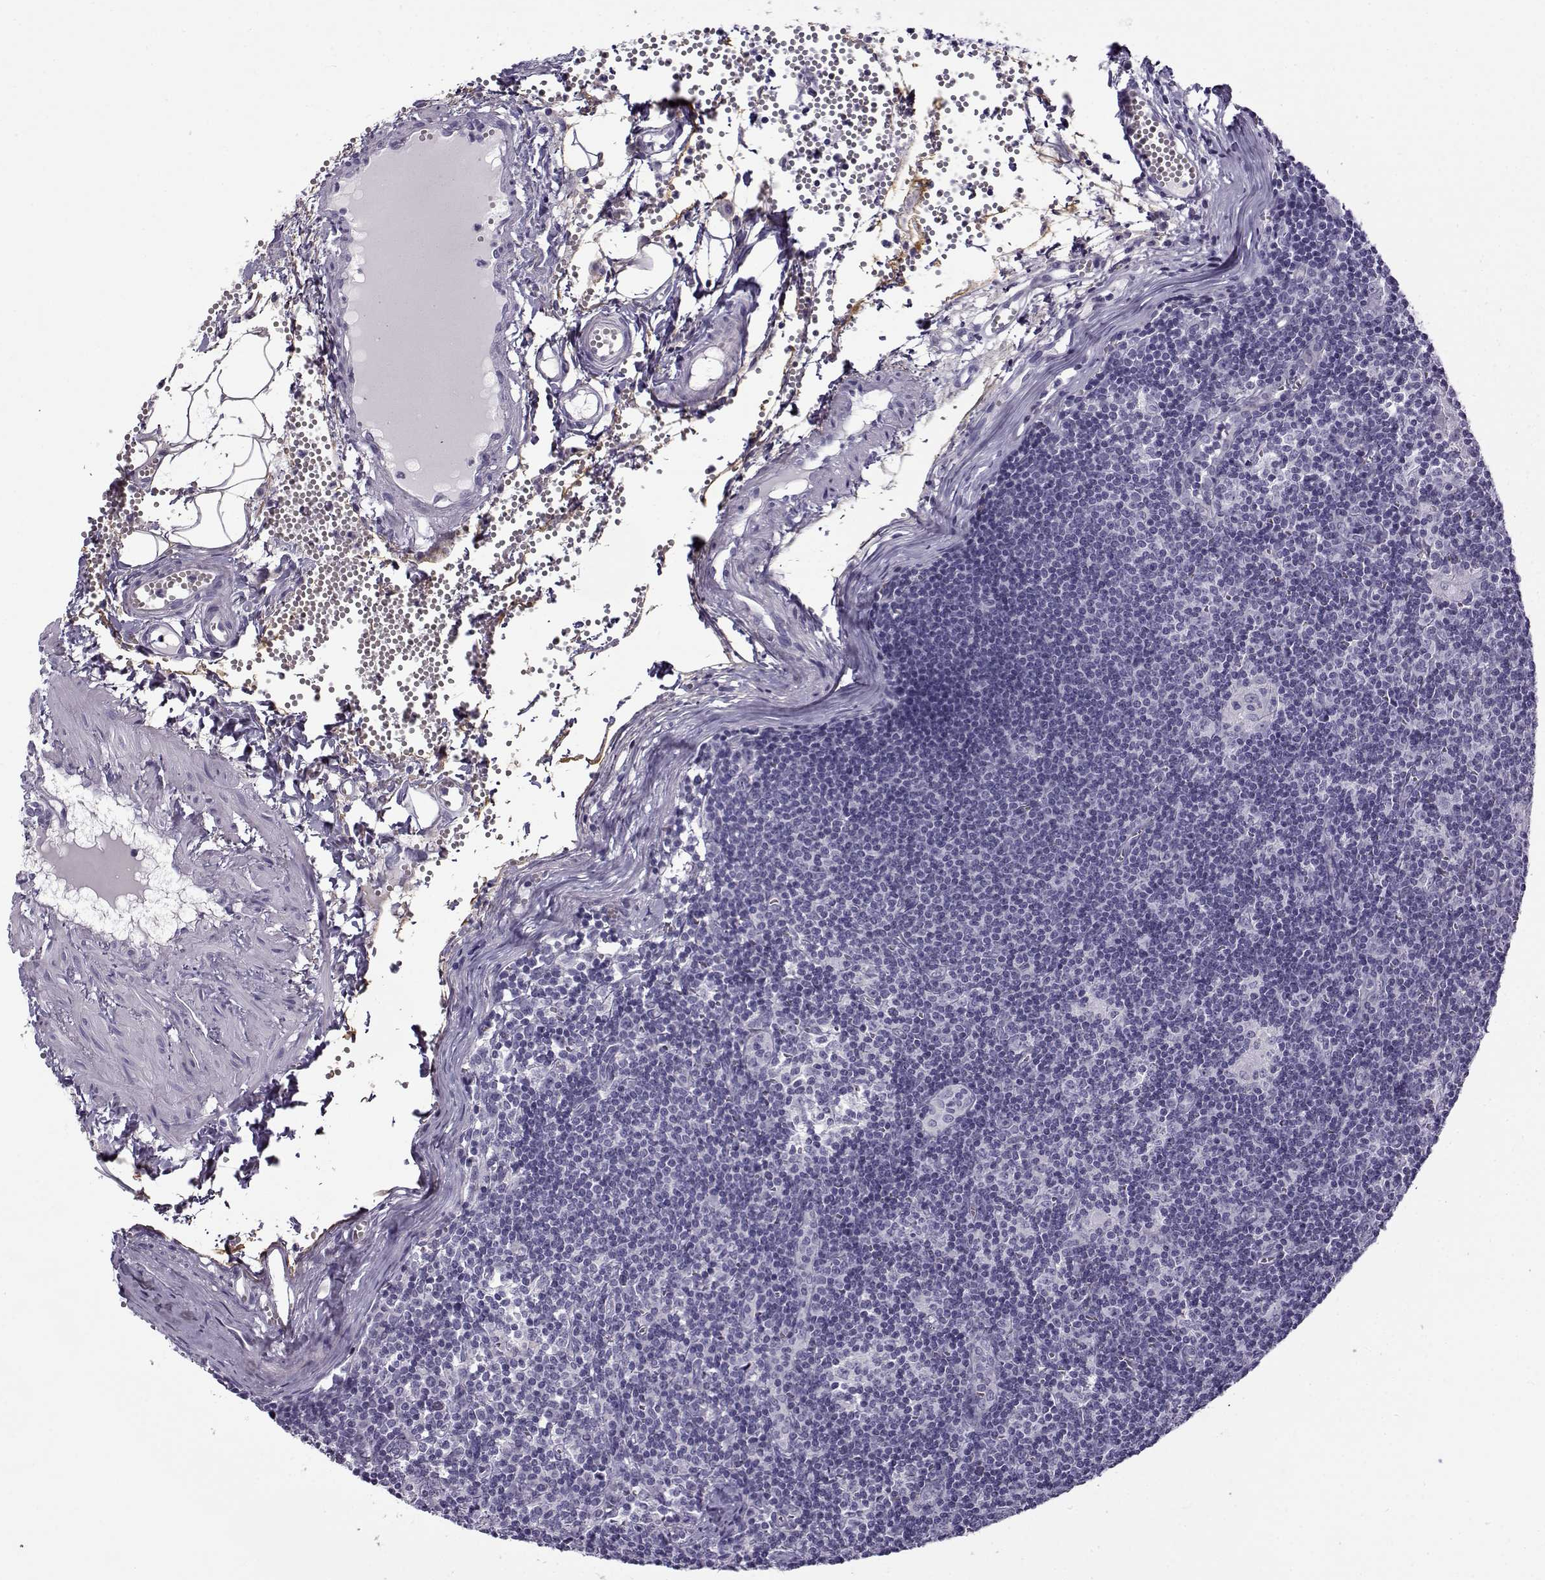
{"staining": {"intensity": "negative", "quantity": "none", "location": "none"}, "tissue": "lymph node", "cell_type": "Germinal center cells", "image_type": "normal", "snomed": [{"axis": "morphology", "description": "Normal tissue, NOS"}, {"axis": "topography", "description": "Lymph node"}], "caption": "The photomicrograph reveals no significant staining in germinal center cells of lymph node. Brightfield microscopy of IHC stained with DAB (3,3'-diaminobenzidine) (brown) and hematoxylin (blue), captured at high magnification.", "gene": "GTSF1L", "patient": {"sex": "female", "age": 52}}